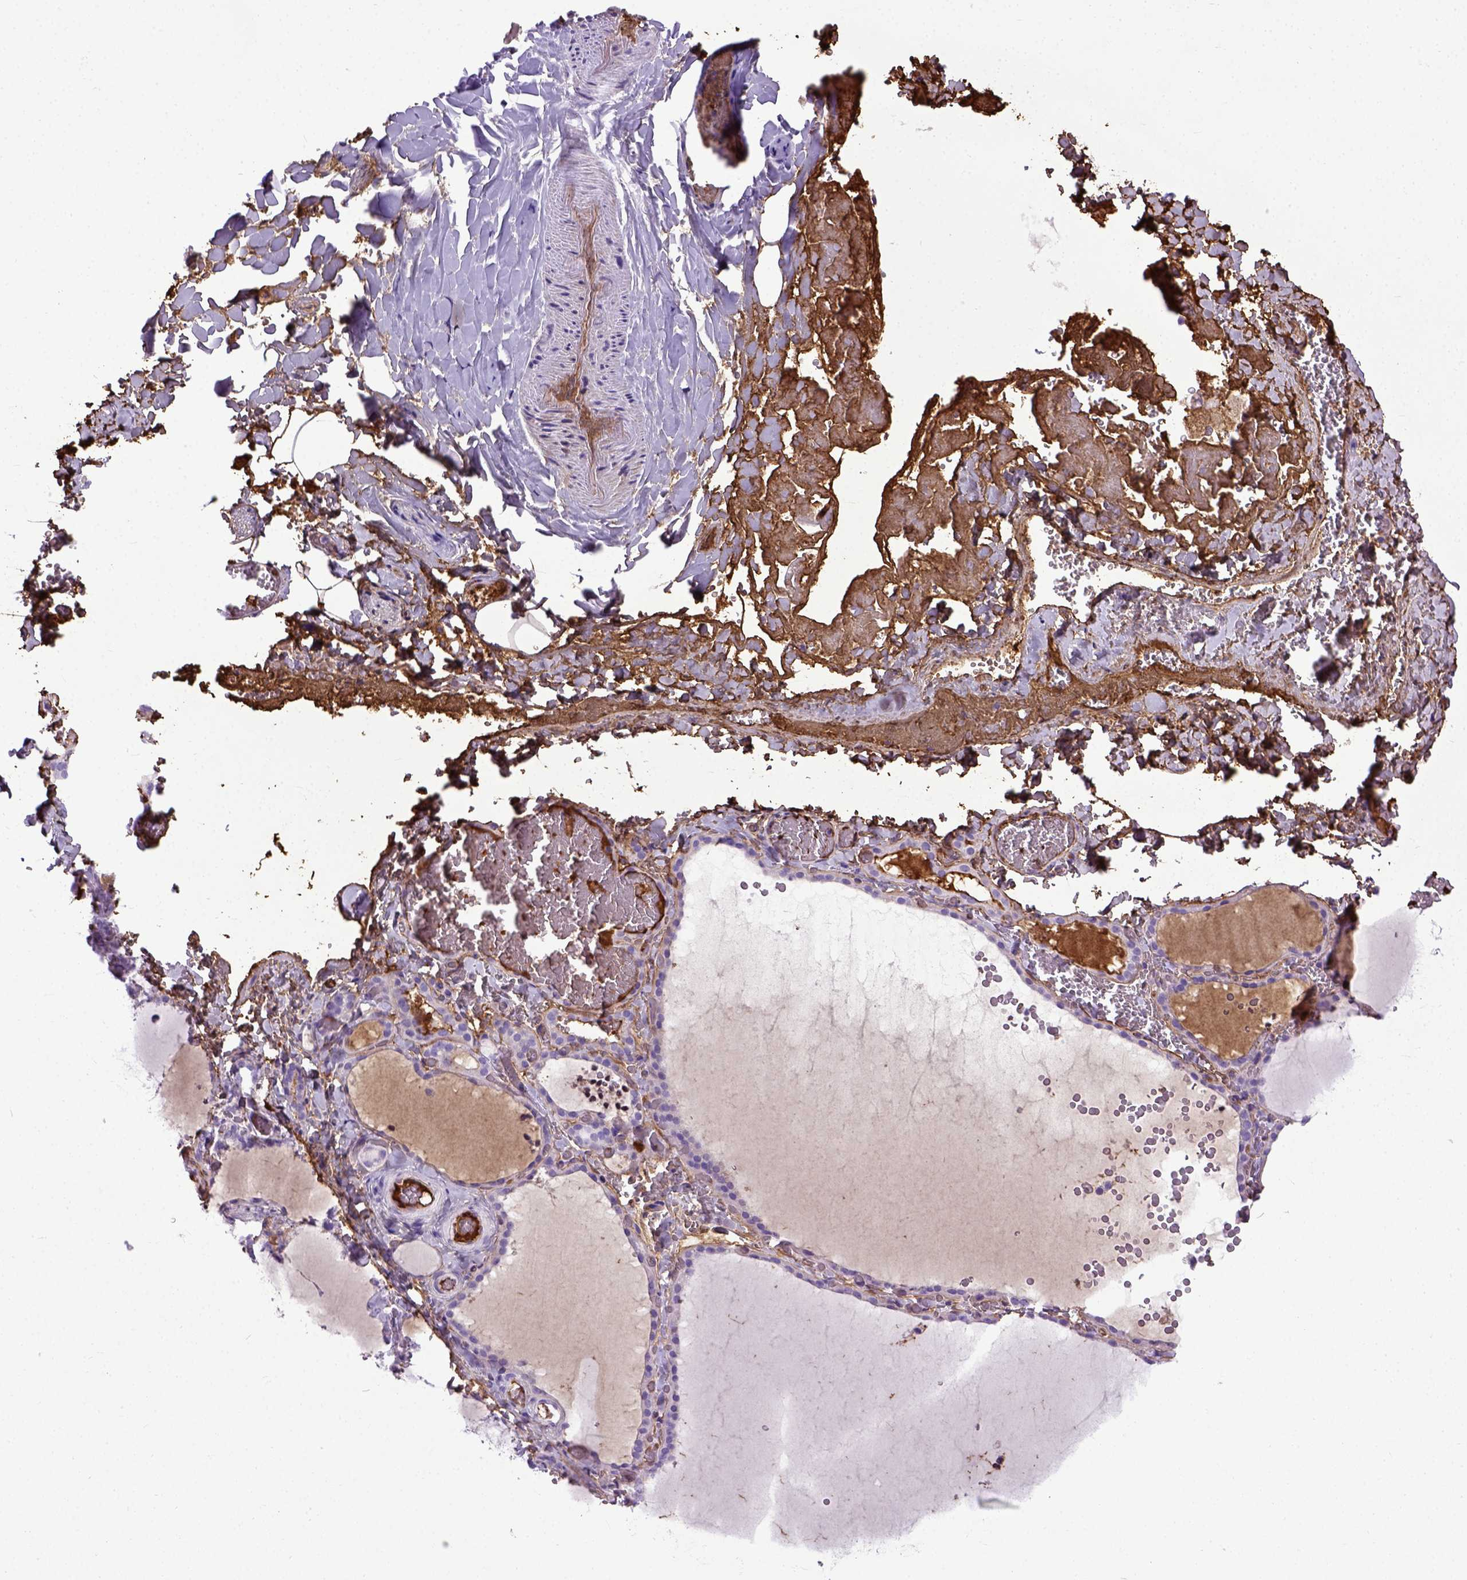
{"staining": {"intensity": "negative", "quantity": "none", "location": "none"}, "tissue": "thyroid gland", "cell_type": "Glandular cells", "image_type": "normal", "snomed": [{"axis": "morphology", "description": "Normal tissue, NOS"}, {"axis": "topography", "description": "Thyroid gland"}], "caption": "Immunohistochemical staining of benign thyroid gland shows no significant positivity in glandular cells. (DAB (3,3'-diaminobenzidine) IHC visualized using brightfield microscopy, high magnification).", "gene": "ADAMTS8", "patient": {"sex": "female", "age": 22}}